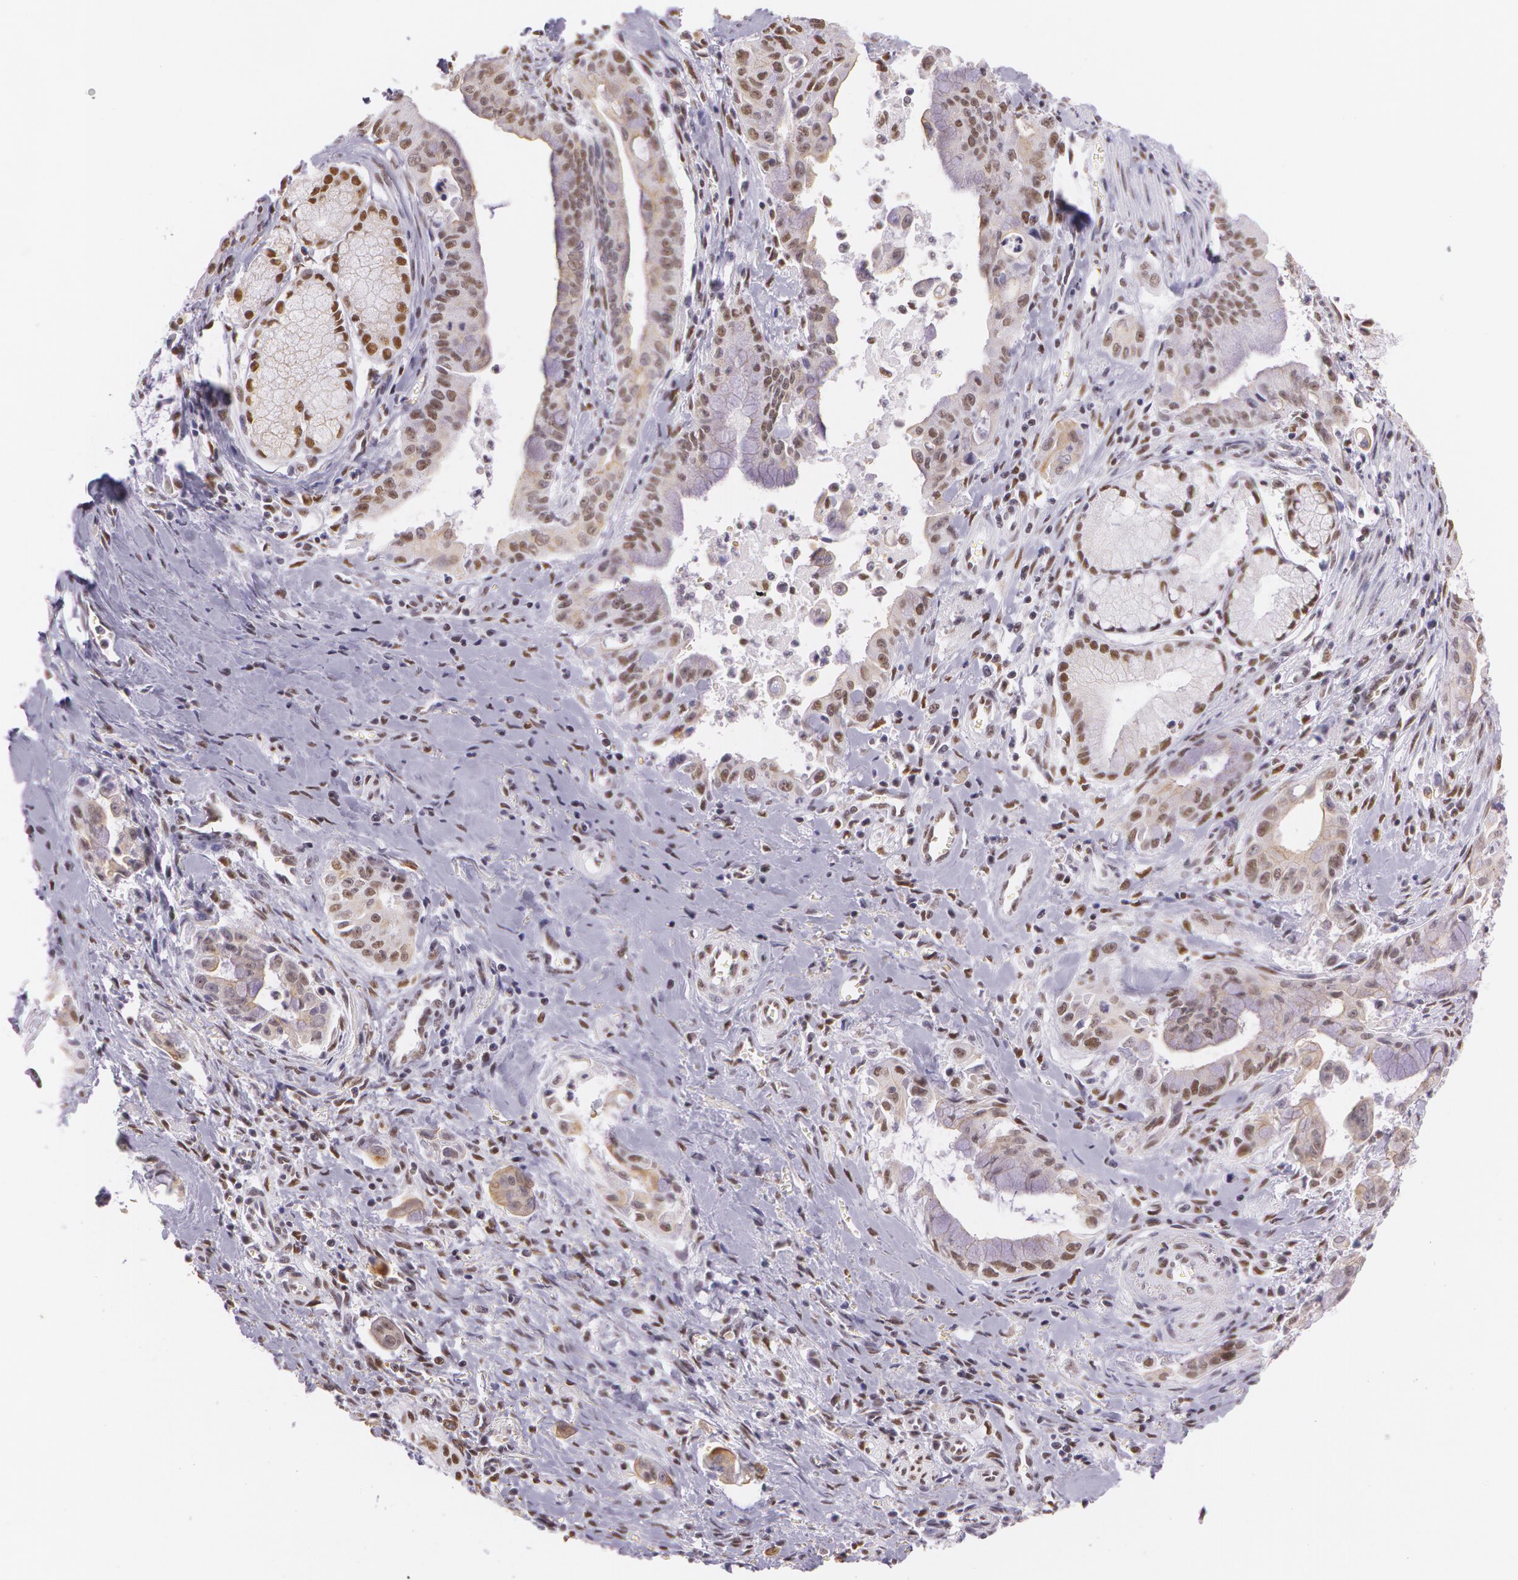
{"staining": {"intensity": "weak", "quantity": "25%-75%", "location": "cytoplasmic/membranous,nuclear"}, "tissue": "pancreatic cancer", "cell_type": "Tumor cells", "image_type": "cancer", "snomed": [{"axis": "morphology", "description": "Adenocarcinoma, NOS"}, {"axis": "topography", "description": "Pancreas"}], "caption": "Immunohistochemical staining of pancreatic adenocarcinoma demonstrates low levels of weak cytoplasmic/membranous and nuclear protein staining in about 25%-75% of tumor cells.", "gene": "NBN", "patient": {"sex": "male", "age": 59}}